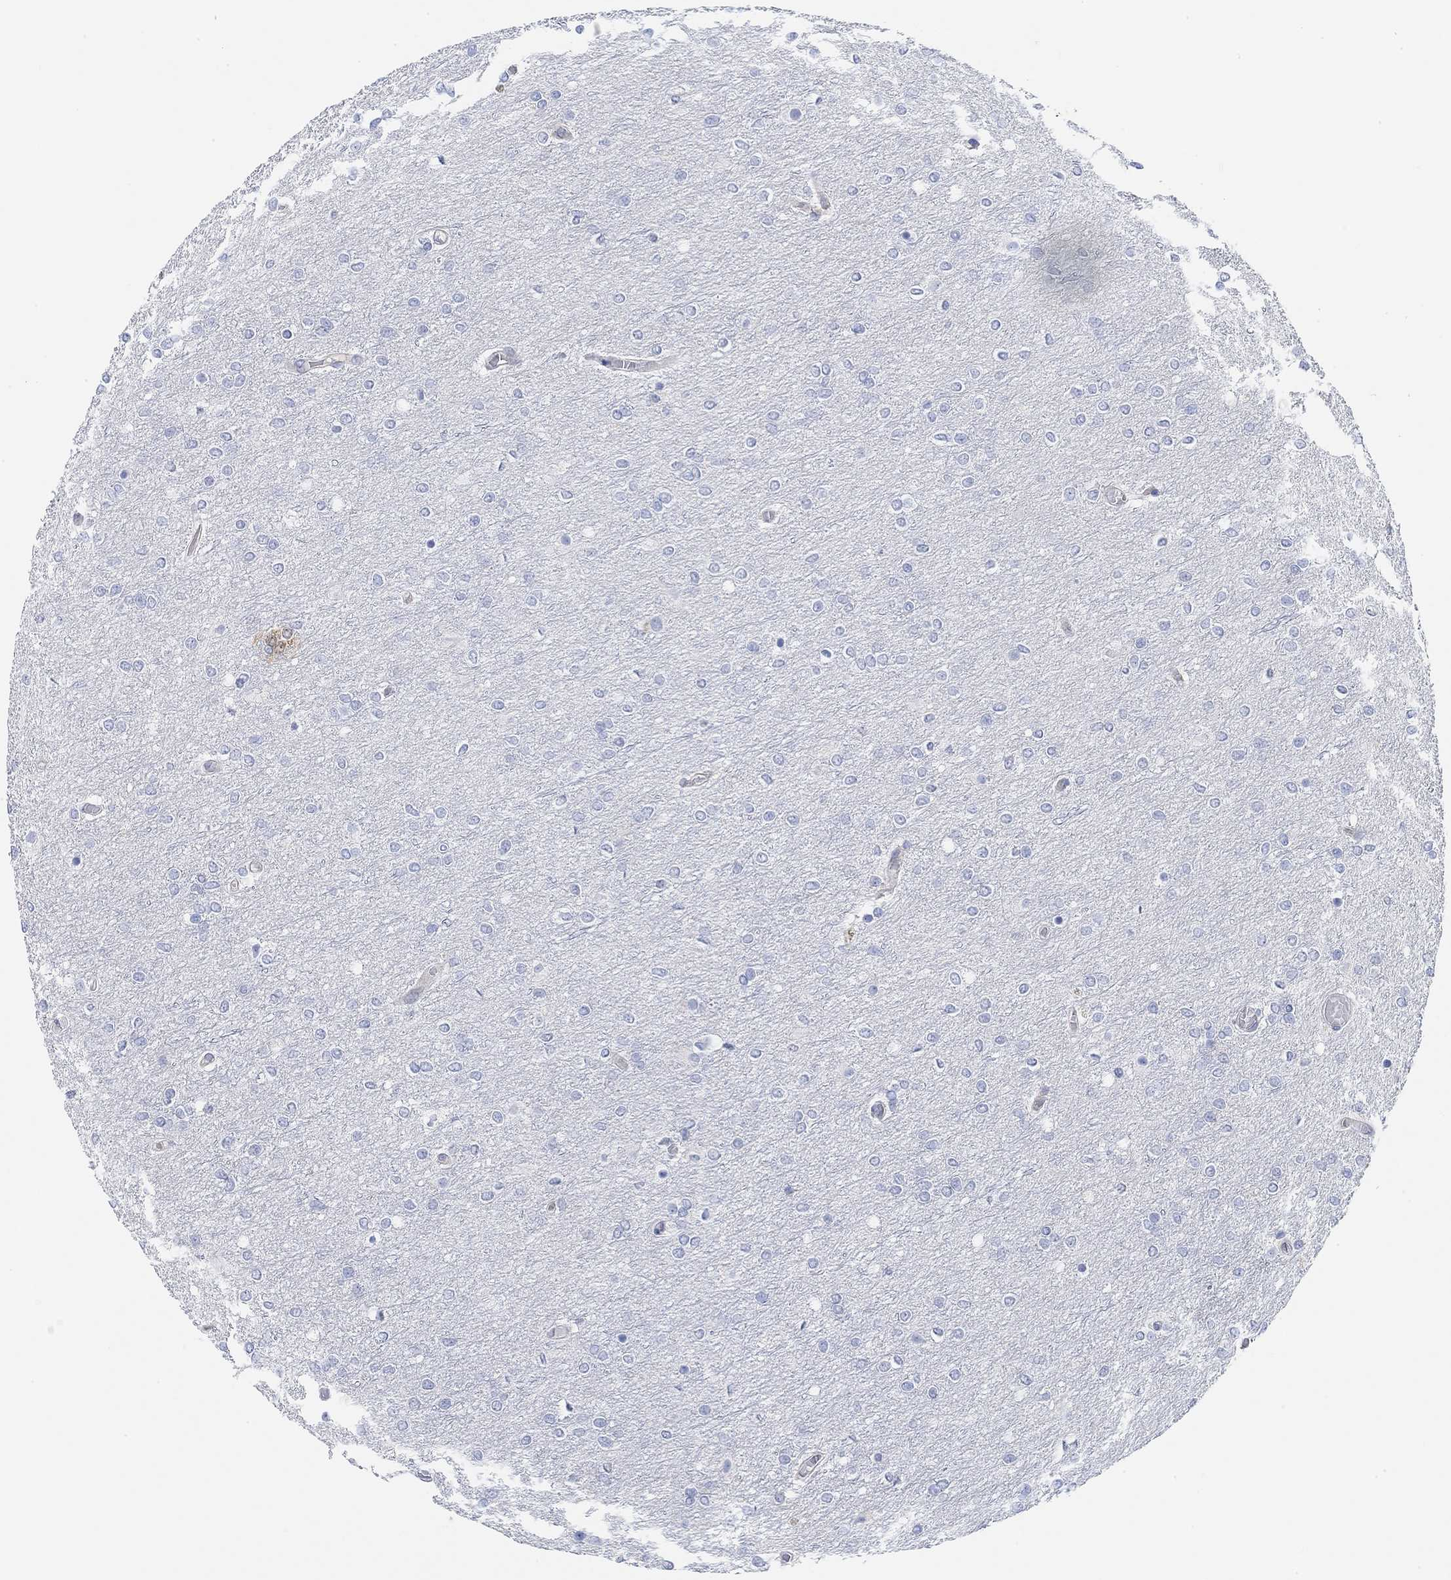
{"staining": {"intensity": "negative", "quantity": "none", "location": "none"}, "tissue": "glioma", "cell_type": "Tumor cells", "image_type": "cancer", "snomed": [{"axis": "morphology", "description": "Glioma, malignant, High grade"}, {"axis": "topography", "description": "Brain"}], "caption": "Immunohistochemistry of glioma shows no expression in tumor cells. (Brightfield microscopy of DAB immunohistochemistry at high magnification).", "gene": "RGS1", "patient": {"sex": "female", "age": 61}}